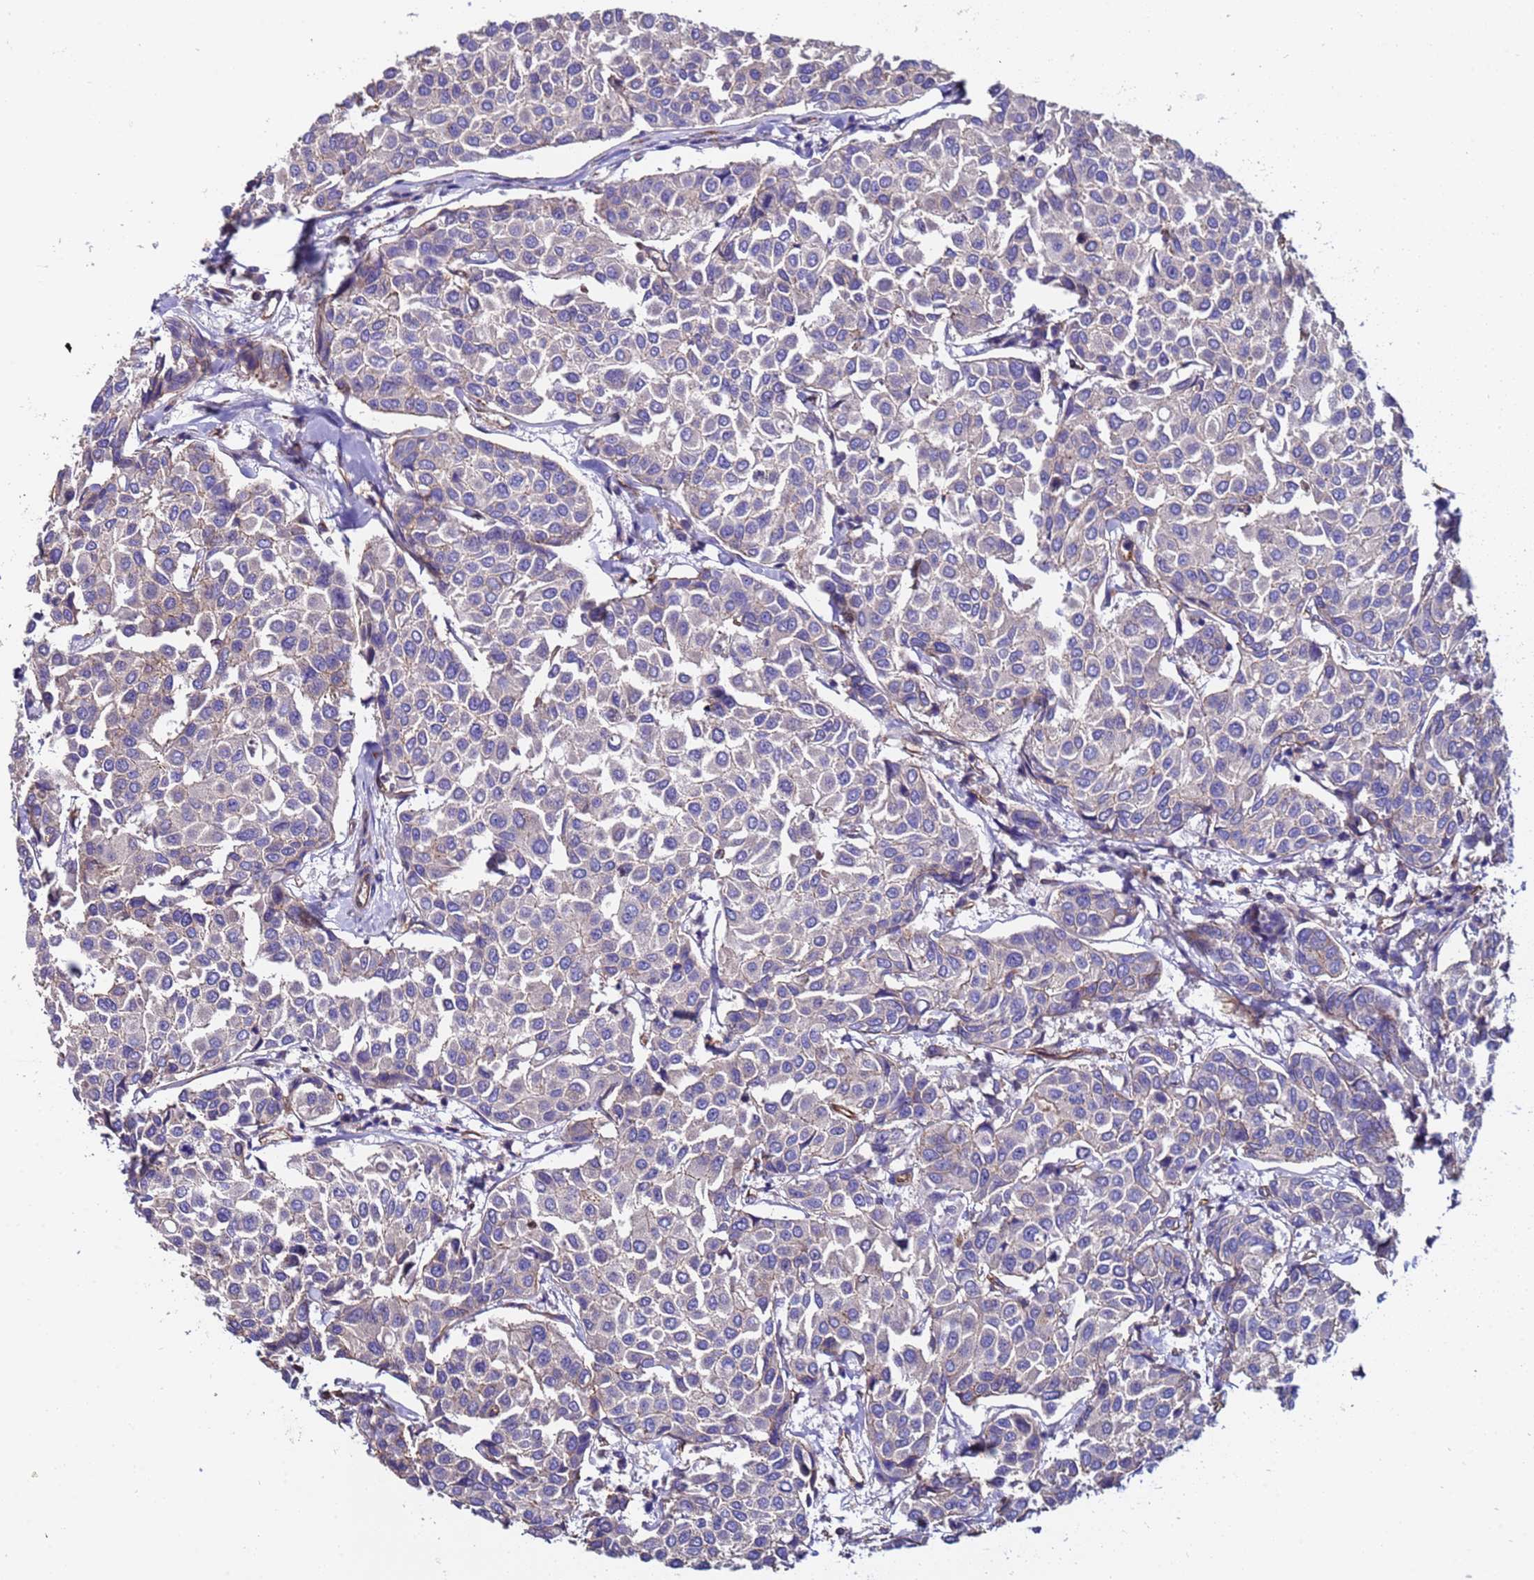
{"staining": {"intensity": "negative", "quantity": "none", "location": "none"}, "tissue": "breast cancer", "cell_type": "Tumor cells", "image_type": "cancer", "snomed": [{"axis": "morphology", "description": "Duct carcinoma"}, {"axis": "topography", "description": "Breast"}], "caption": "Immunohistochemistry histopathology image of breast cancer (intraductal carcinoma) stained for a protein (brown), which exhibits no staining in tumor cells.", "gene": "ZNF248", "patient": {"sex": "female", "age": 55}}